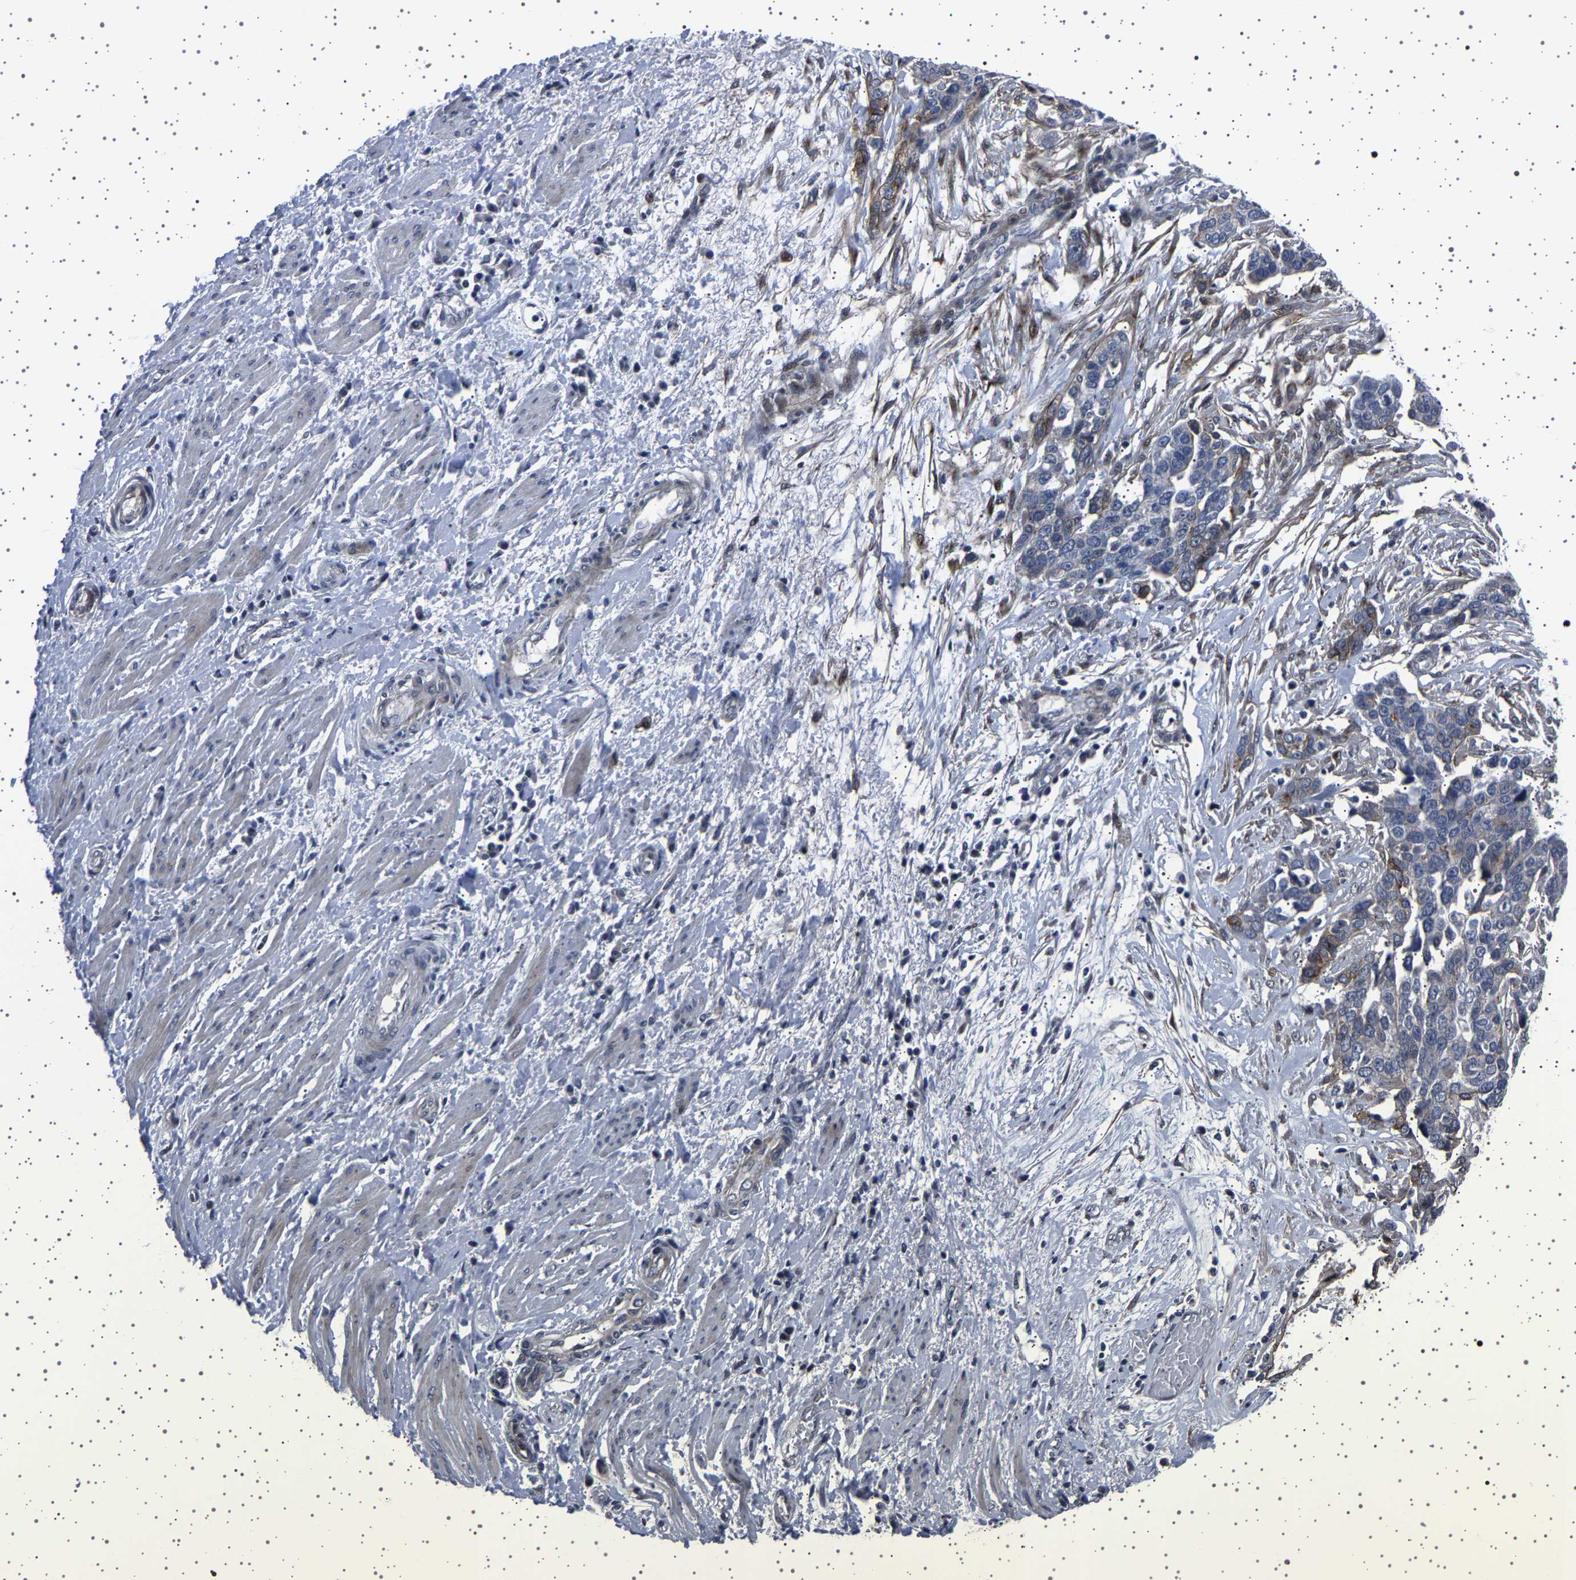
{"staining": {"intensity": "negative", "quantity": "none", "location": "none"}, "tissue": "ovarian cancer", "cell_type": "Tumor cells", "image_type": "cancer", "snomed": [{"axis": "morphology", "description": "Cystadenocarcinoma, serous, NOS"}, {"axis": "topography", "description": "Ovary"}], "caption": "DAB immunohistochemical staining of human ovarian cancer (serous cystadenocarcinoma) exhibits no significant staining in tumor cells.", "gene": "PAK5", "patient": {"sex": "female", "age": 44}}